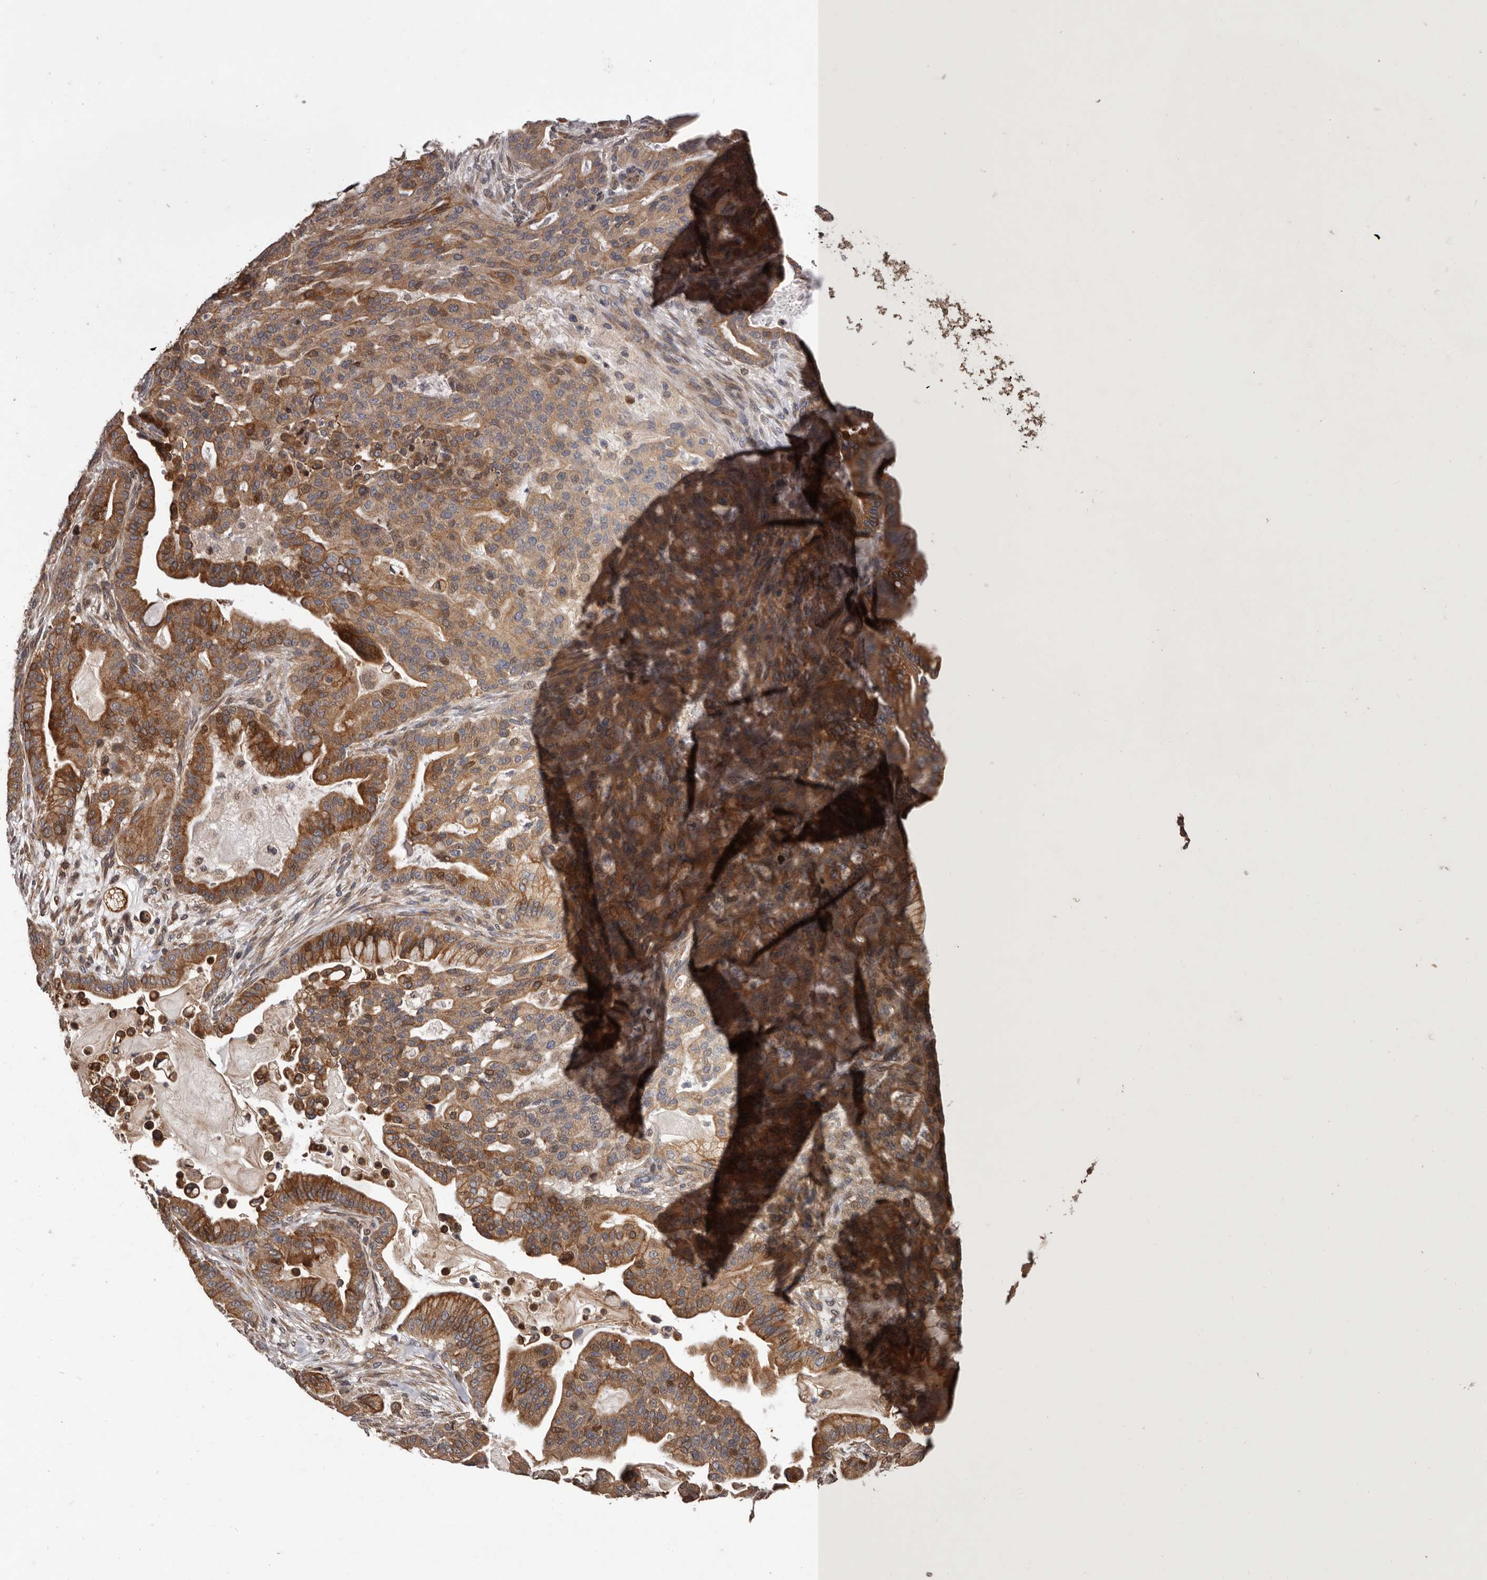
{"staining": {"intensity": "strong", "quantity": "25%-75%", "location": "cytoplasmic/membranous"}, "tissue": "pancreatic cancer", "cell_type": "Tumor cells", "image_type": "cancer", "snomed": [{"axis": "morphology", "description": "Adenocarcinoma, NOS"}, {"axis": "topography", "description": "Pancreas"}], "caption": "Immunohistochemical staining of adenocarcinoma (pancreatic) demonstrates strong cytoplasmic/membranous protein expression in about 25%-75% of tumor cells. Immunohistochemistry stains the protein in brown and the nuclei are stained blue.", "gene": "GADD45B", "patient": {"sex": "male", "age": 63}}